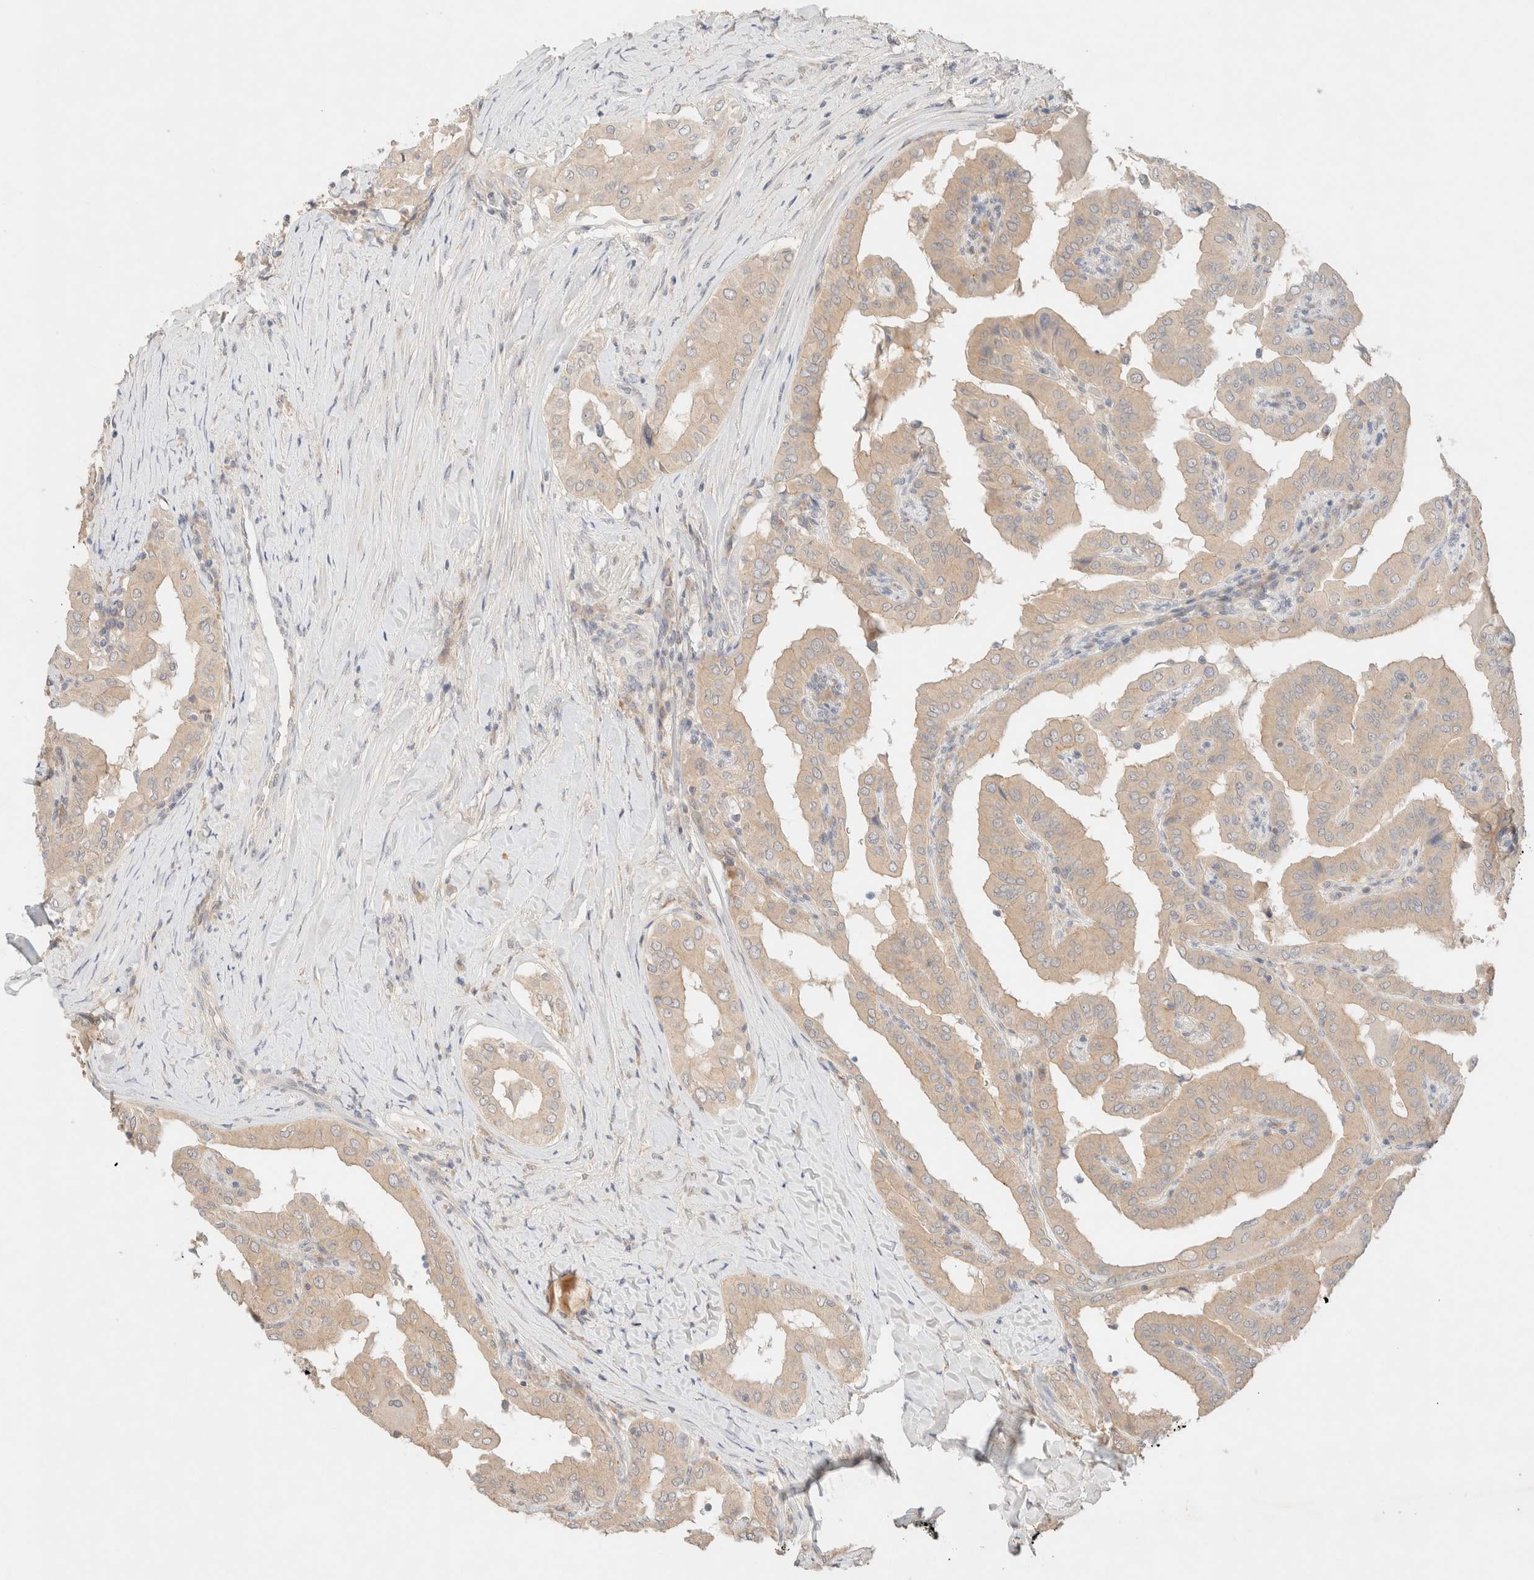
{"staining": {"intensity": "weak", "quantity": "<25%", "location": "cytoplasmic/membranous"}, "tissue": "thyroid cancer", "cell_type": "Tumor cells", "image_type": "cancer", "snomed": [{"axis": "morphology", "description": "Papillary adenocarcinoma, NOS"}, {"axis": "topography", "description": "Thyroid gland"}], "caption": "An immunohistochemistry micrograph of thyroid cancer is shown. There is no staining in tumor cells of thyroid cancer.", "gene": "SARM1", "patient": {"sex": "male", "age": 33}}